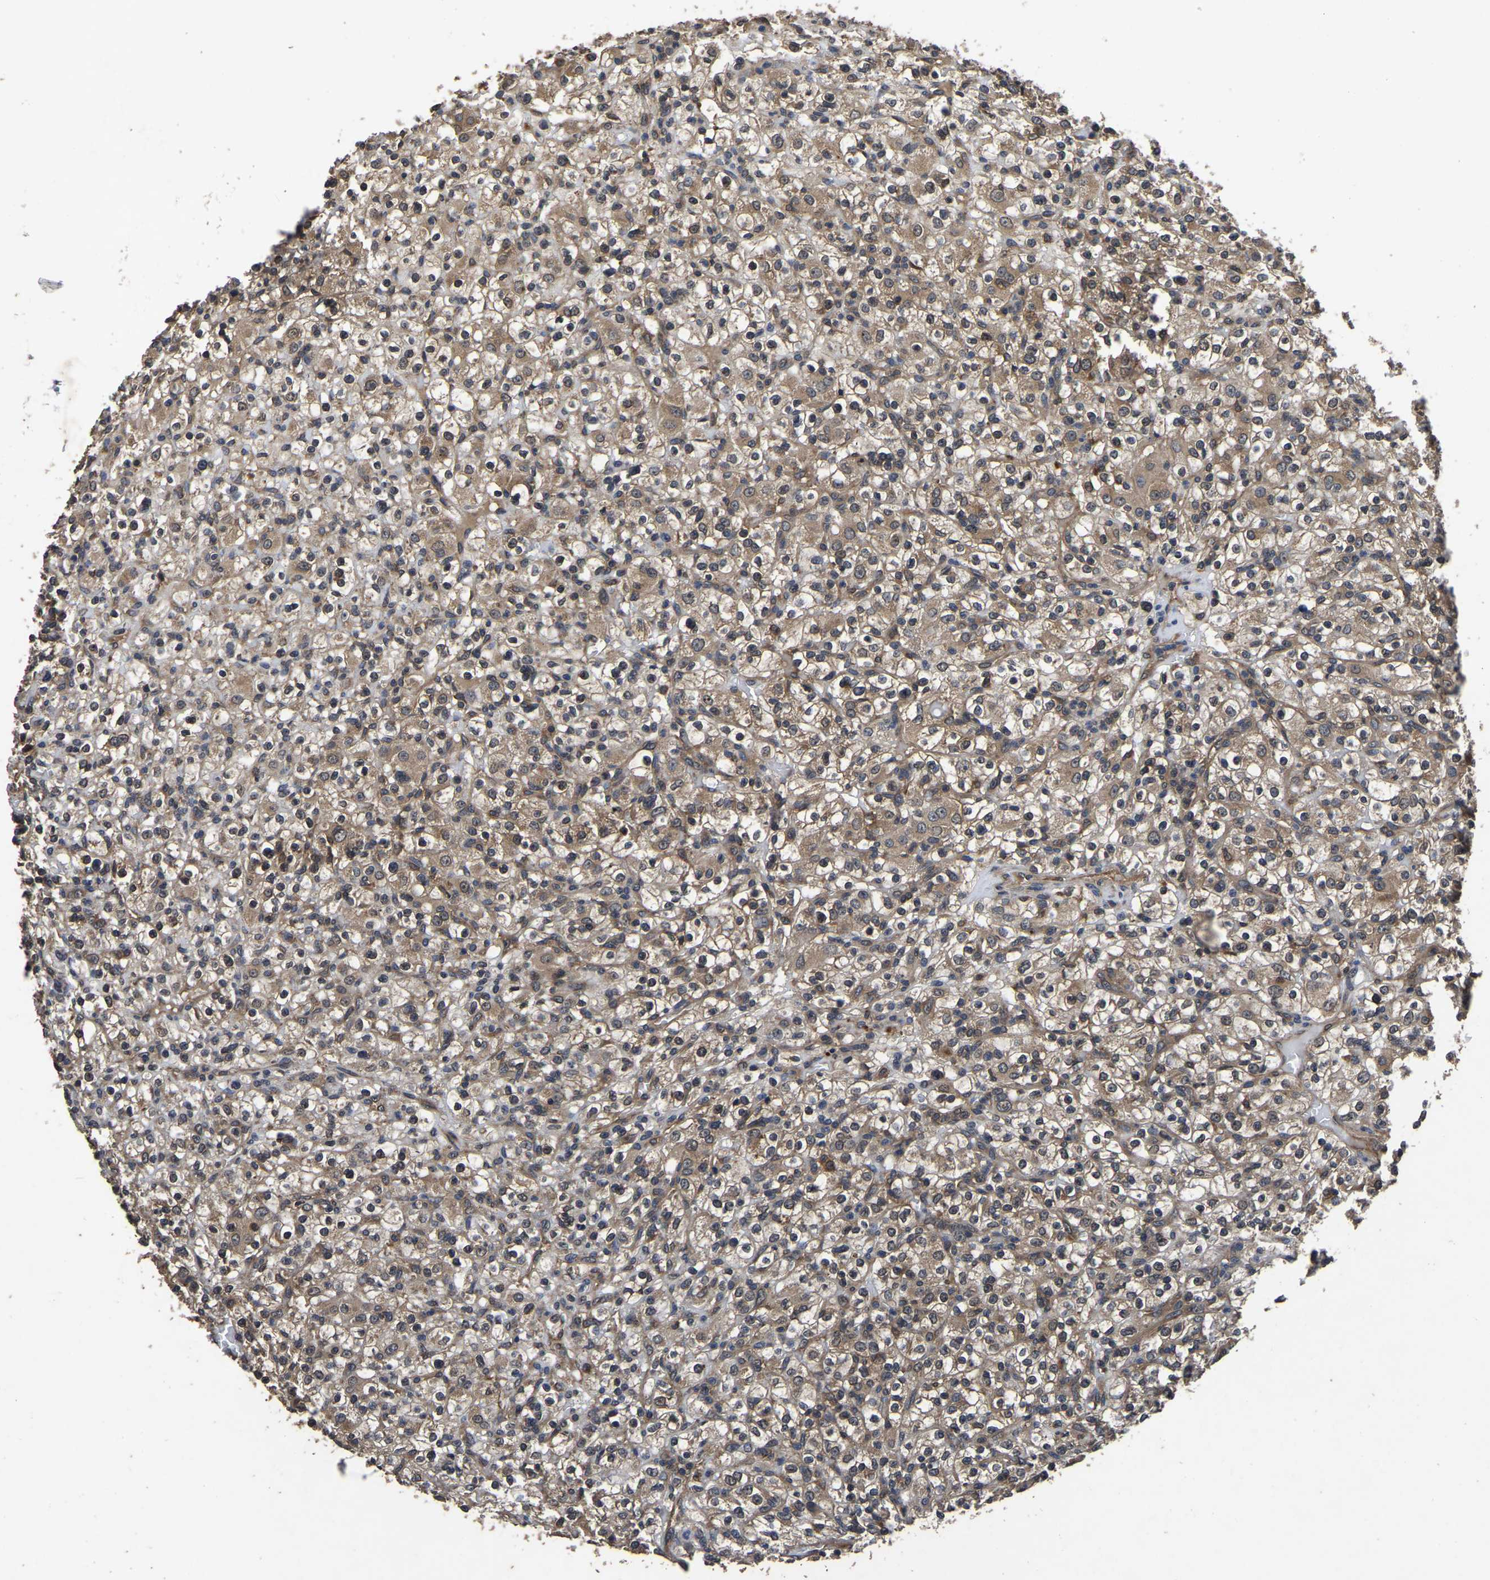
{"staining": {"intensity": "moderate", "quantity": ">75%", "location": "cytoplasmic/membranous"}, "tissue": "renal cancer", "cell_type": "Tumor cells", "image_type": "cancer", "snomed": [{"axis": "morphology", "description": "Normal tissue, NOS"}, {"axis": "morphology", "description": "Adenocarcinoma, NOS"}, {"axis": "topography", "description": "Kidney"}], "caption": "This histopathology image demonstrates adenocarcinoma (renal) stained with immunohistochemistry (IHC) to label a protein in brown. The cytoplasmic/membranous of tumor cells show moderate positivity for the protein. Nuclei are counter-stained blue.", "gene": "CRYZL1", "patient": {"sex": "female", "age": 72}}